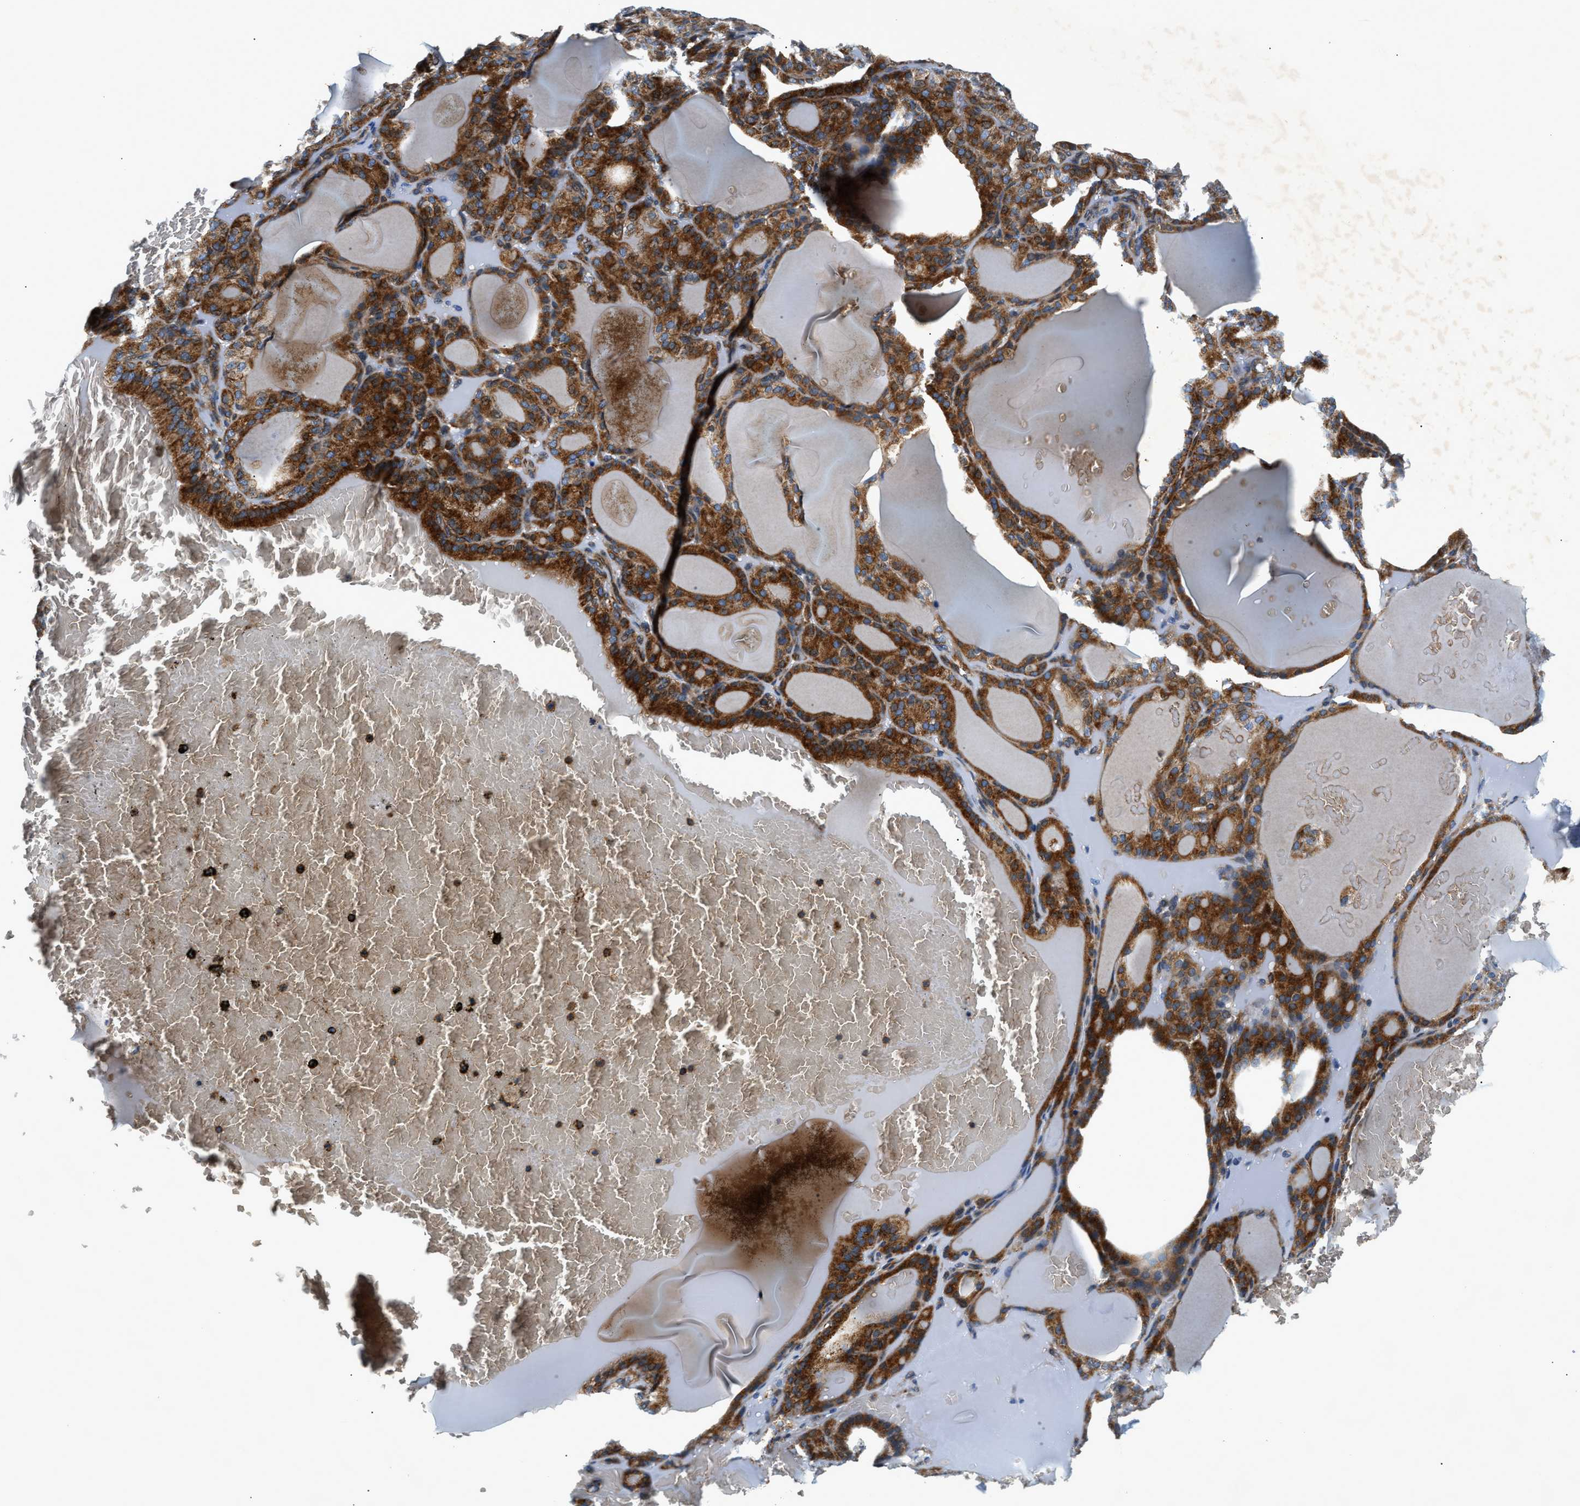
{"staining": {"intensity": "strong", "quantity": ">75%", "location": "cytoplasmic/membranous"}, "tissue": "thyroid gland", "cell_type": "Glandular cells", "image_type": "normal", "snomed": [{"axis": "morphology", "description": "Normal tissue, NOS"}, {"axis": "topography", "description": "Thyroid gland"}], "caption": "A high amount of strong cytoplasmic/membranous expression is seen in about >75% of glandular cells in normal thyroid gland. (IHC, brightfield microscopy, high magnification).", "gene": "DHODH", "patient": {"sex": "female", "age": 28}}